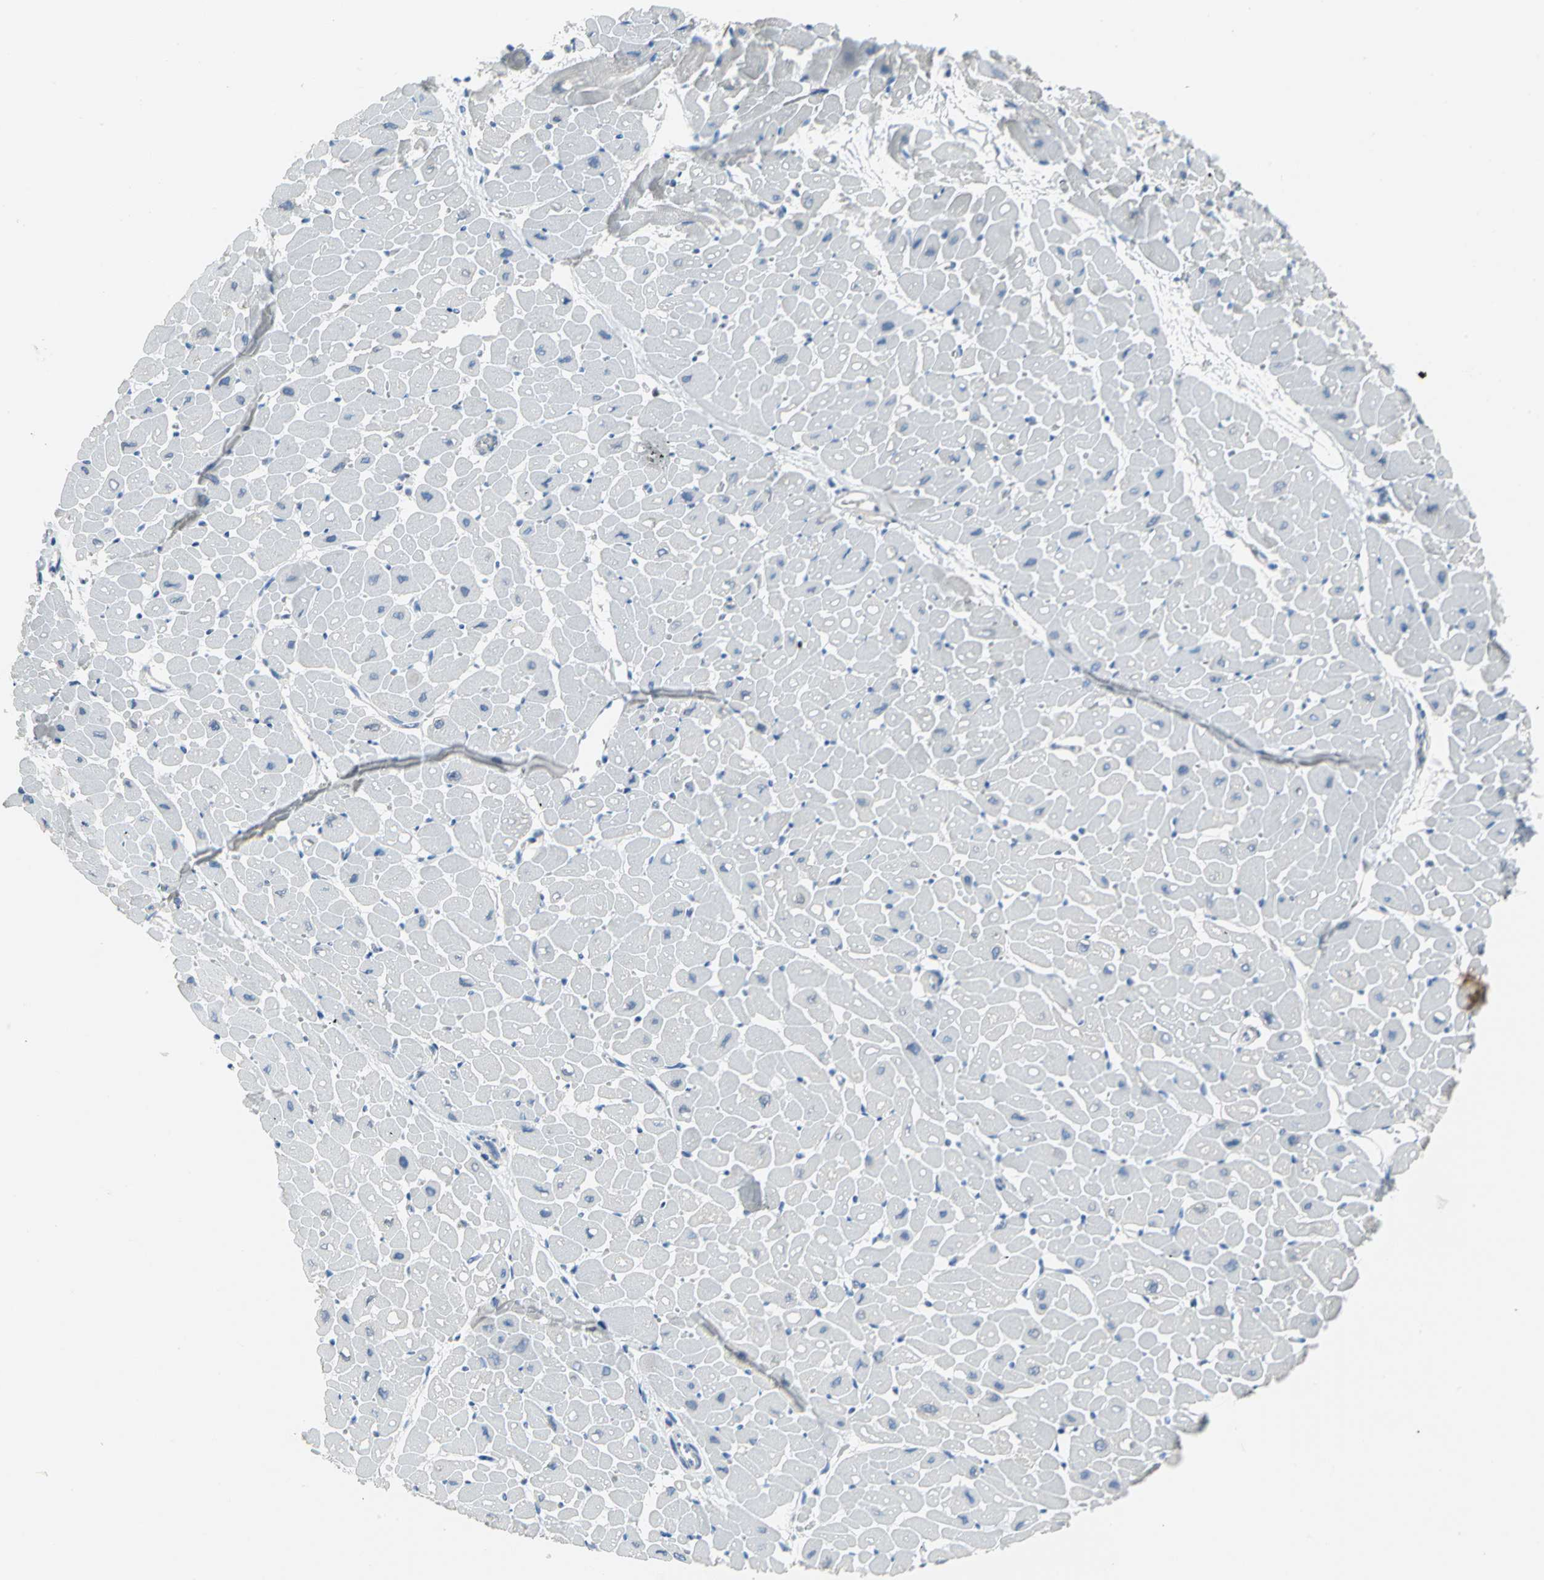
{"staining": {"intensity": "negative", "quantity": "none", "location": "none"}, "tissue": "heart muscle", "cell_type": "Cardiomyocytes", "image_type": "normal", "snomed": [{"axis": "morphology", "description": "Normal tissue, NOS"}, {"axis": "topography", "description": "Heart"}], "caption": "There is no significant staining in cardiomyocytes of heart muscle. The staining is performed using DAB (3,3'-diaminobenzidine) brown chromogen with nuclei counter-stained in using hematoxylin.", "gene": "MCM4", "patient": {"sex": "male", "age": 45}}